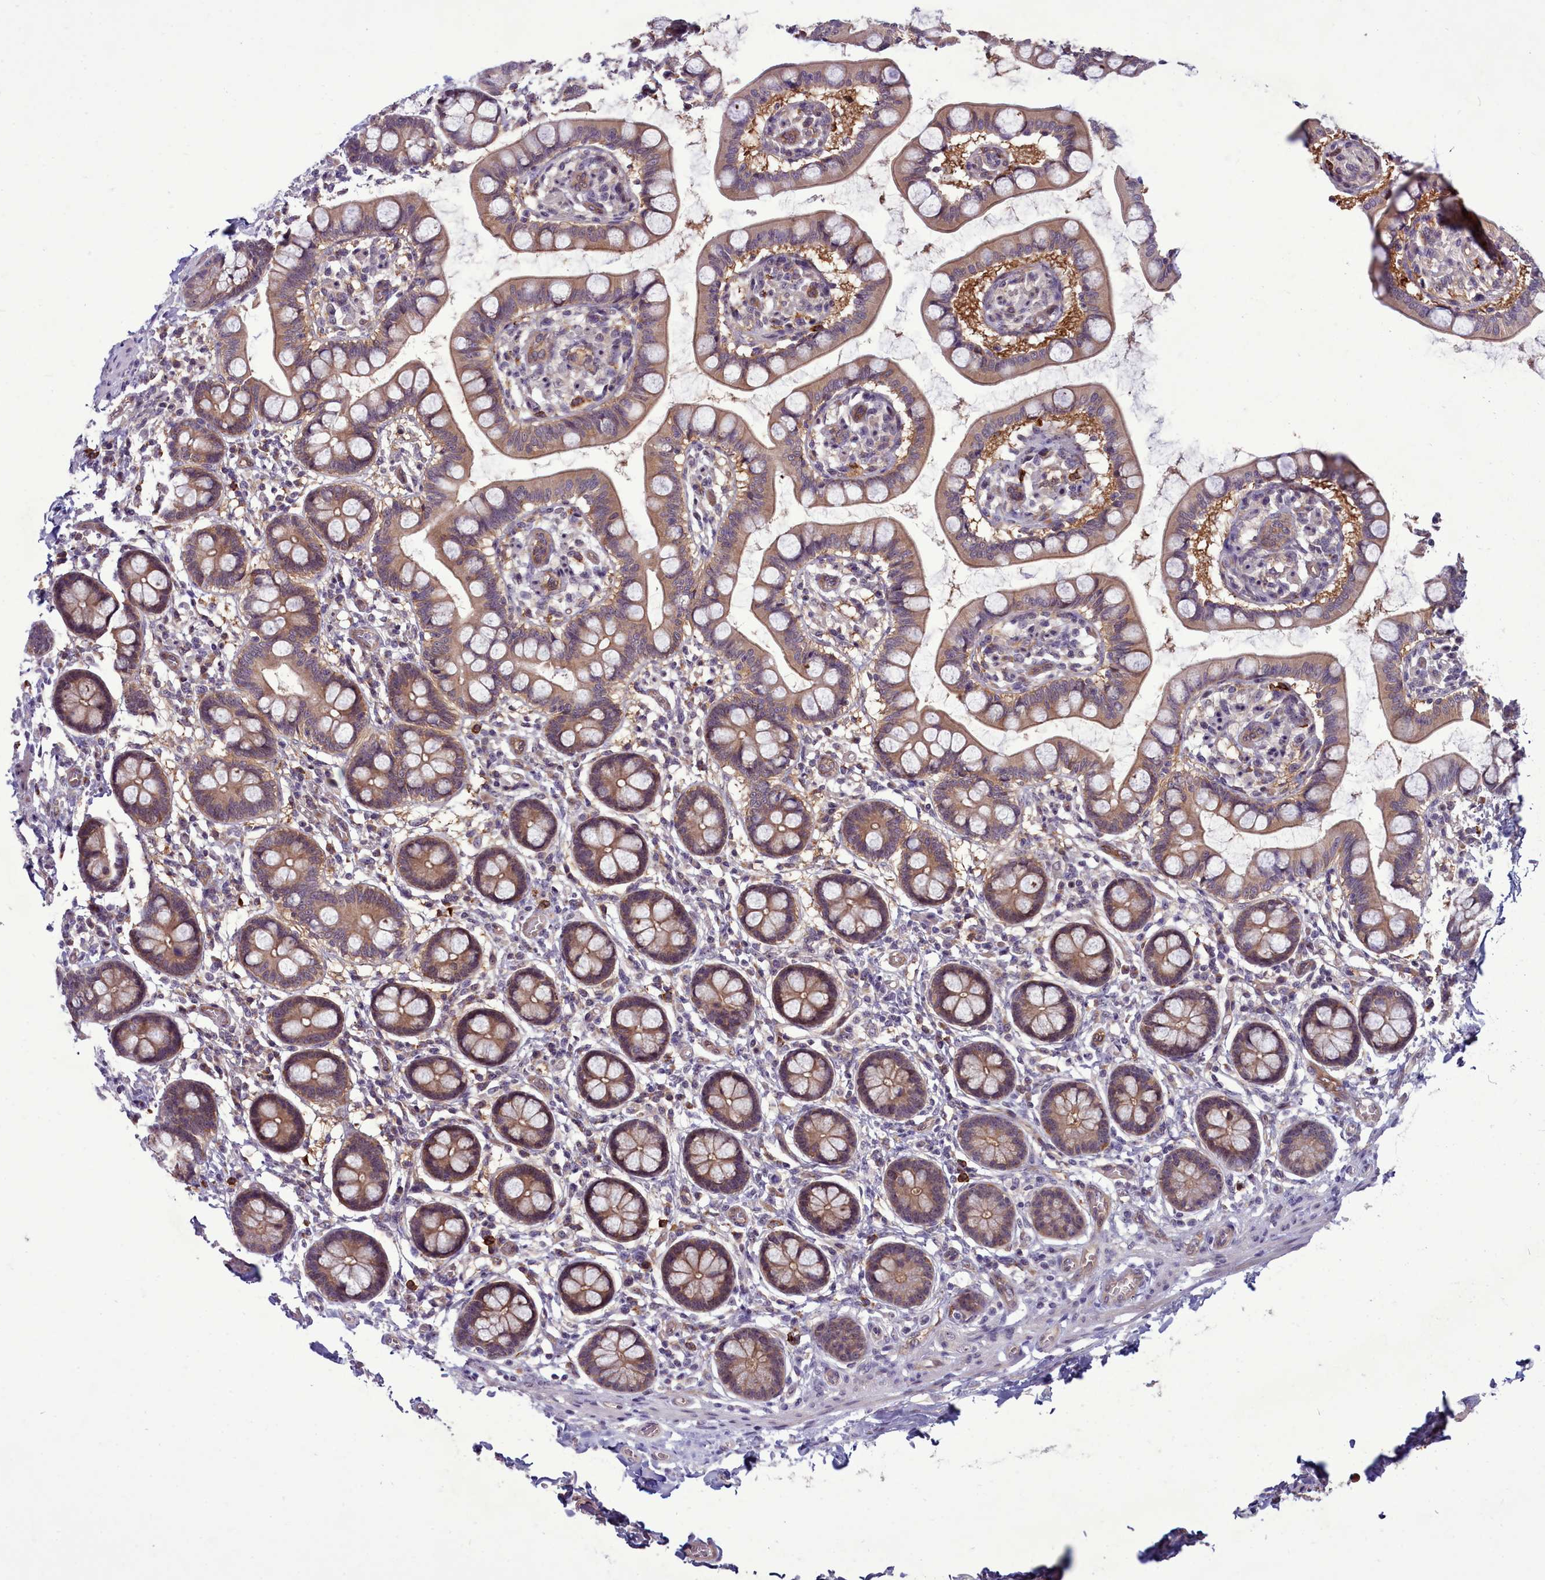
{"staining": {"intensity": "moderate", "quantity": ">75%", "location": "cytoplasmic/membranous"}, "tissue": "small intestine", "cell_type": "Glandular cells", "image_type": "normal", "snomed": [{"axis": "morphology", "description": "Normal tissue, NOS"}, {"axis": "topography", "description": "Small intestine"}], "caption": "The histopathology image shows staining of benign small intestine, revealing moderate cytoplasmic/membranous protein staining (brown color) within glandular cells. (Brightfield microscopy of DAB IHC at high magnification).", "gene": "BCAR1", "patient": {"sex": "male", "age": 52}}